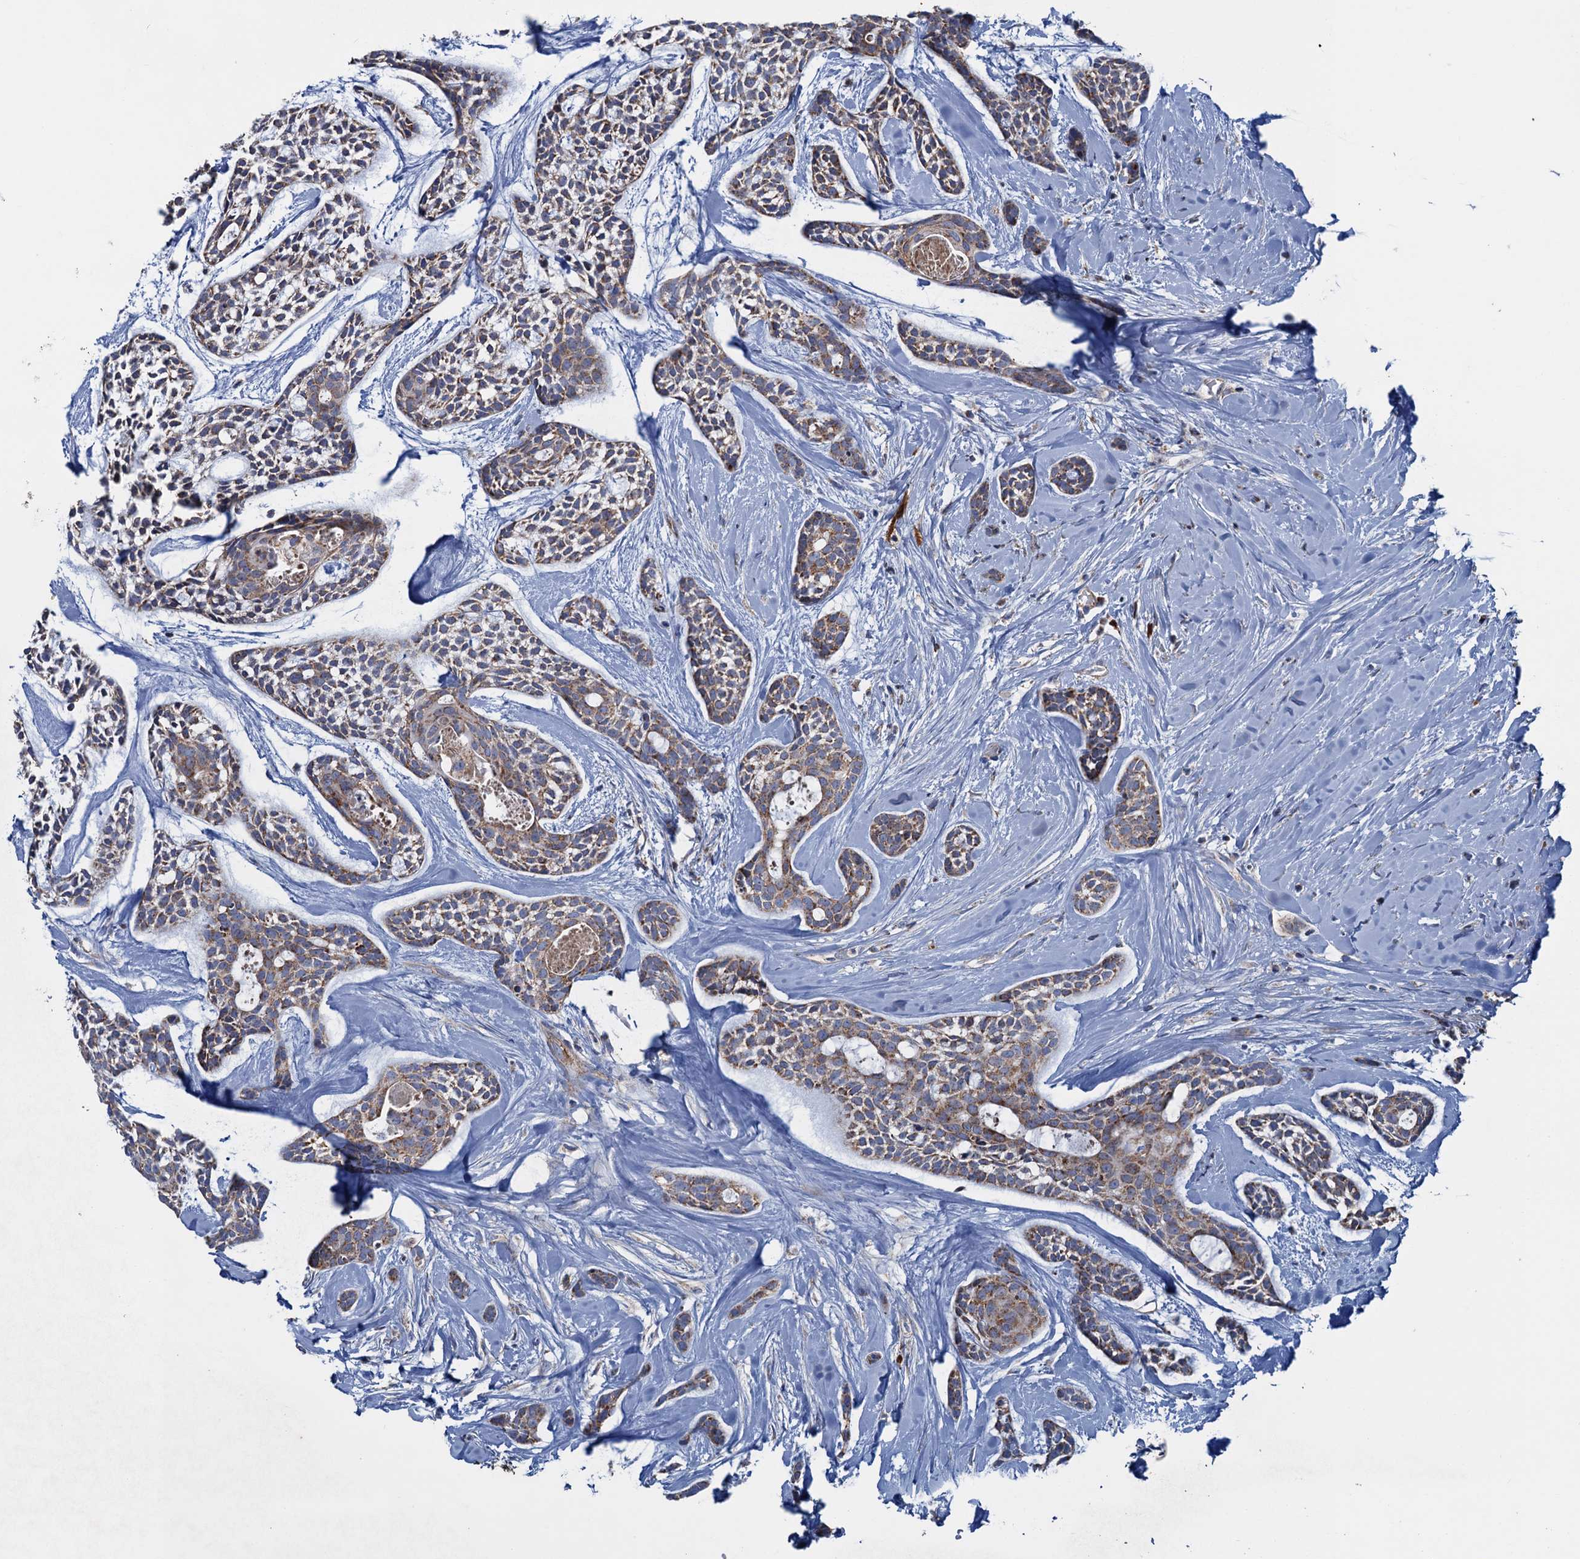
{"staining": {"intensity": "moderate", "quantity": "25%-75%", "location": "cytoplasmic/membranous"}, "tissue": "head and neck cancer", "cell_type": "Tumor cells", "image_type": "cancer", "snomed": [{"axis": "morphology", "description": "Adenocarcinoma, NOS"}, {"axis": "topography", "description": "Subcutis"}, {"axis": "topography", "description": "Head-Neck"}], "caption": "Head and neck cancer (adenocarcinoma) tissue reveals moderate cytoplasmic/membranous positivity in approximately 25%-75% of tumor cells, visualized by immunohistochemistry.", "gene": "GTPBP3", "patient": {"sex": "female", "age": 73}}